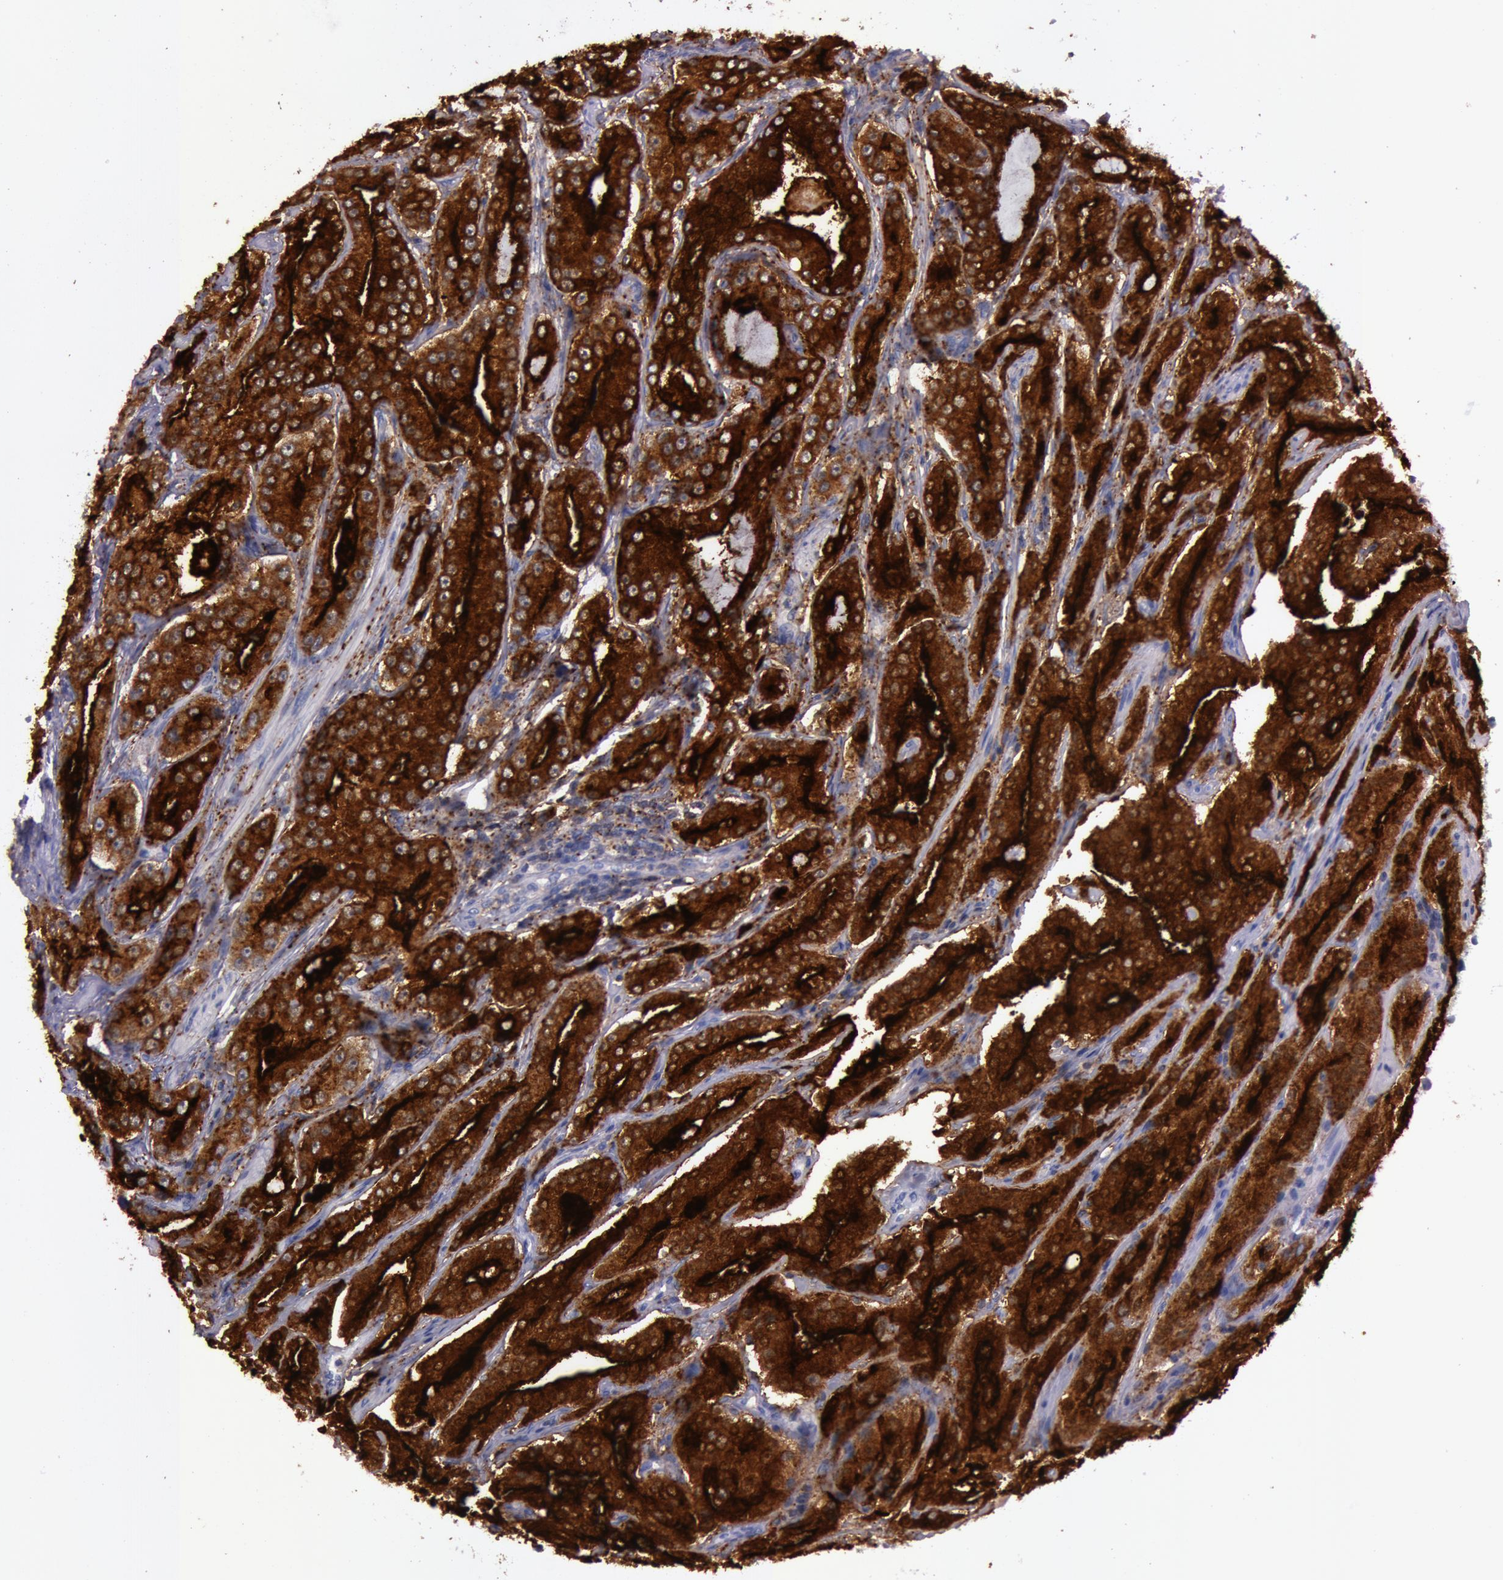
{"staining": {"intensity": "strong", "quantity": ">75%", "location": "cytoplasmic/membranous"}, "tissue": "prostate cancer", "cell_type": "Tumor cells", "image_type": "cancer", "snomed": [{"axis": "morphology", "description": "Adenocarcinoma, Medium grade"}, {"axis": "topography", "description": "Prostate"}], "caption": "A brown stain highlights strong cytoplasmic/membranous staining of a protein in human prostate cancer (adenocarcinoma (medium-grade)) tumor cells.", "gene": "FOLH1", "patient": {"sex": "male", "age": 72}}